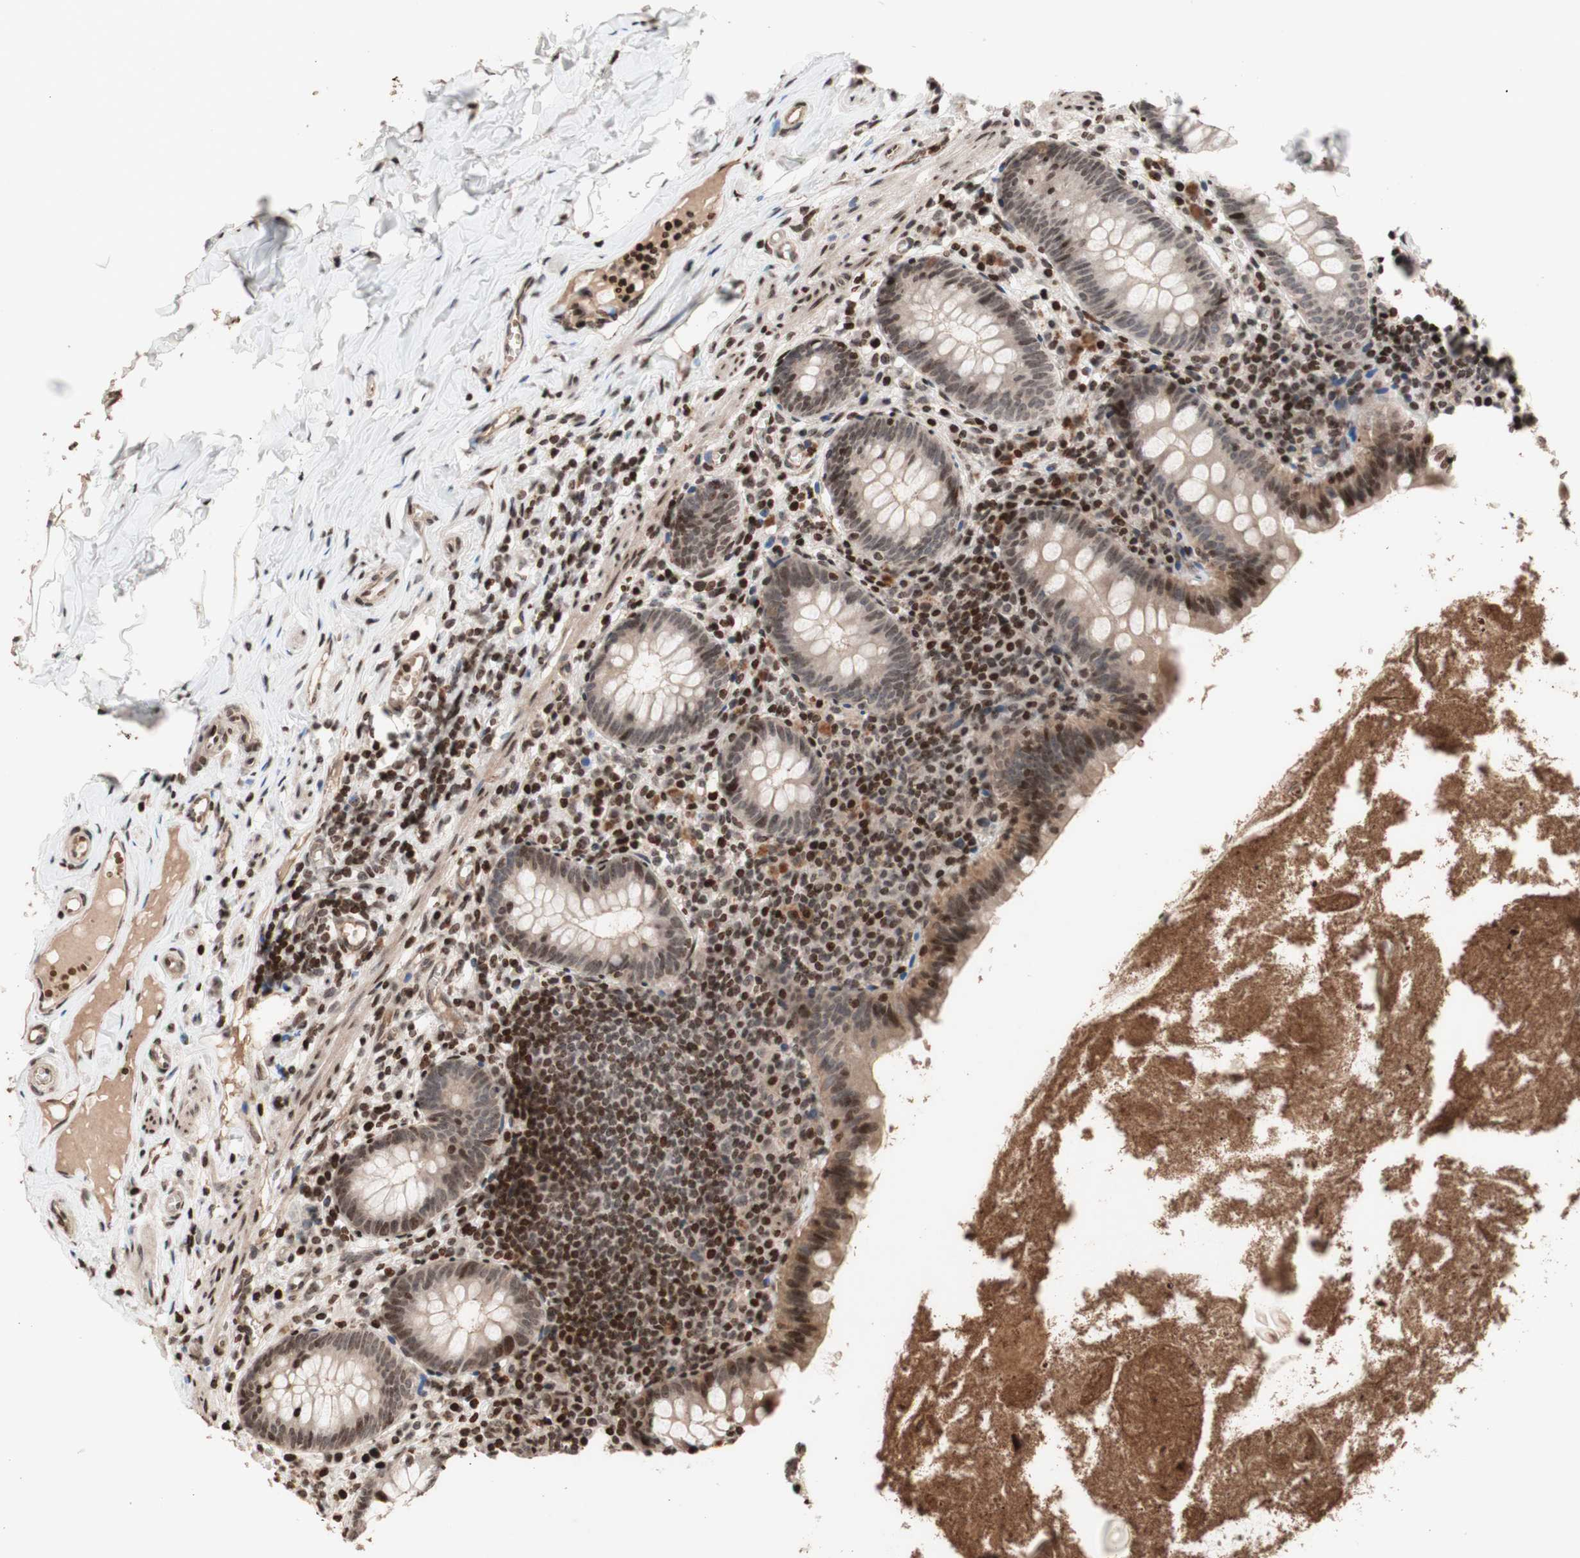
{"staining": {"intensity": "negative", "quantity": "none", "location": "none"}, "tissue": "appendix", "cell_type": "Glandular cells", "image_type": "normal", "snomed": [{"axis": "morphology", "description": "Normal tissue, NOS"}, {"axis": "topography", "description": "Appendix"}], "caption": "DAB immunohistochemical staining of unremarkable appendix shows no significant staining in glandular cells.", "gene": "POLA1", "patient": {"sex": "male", "age": 52}}